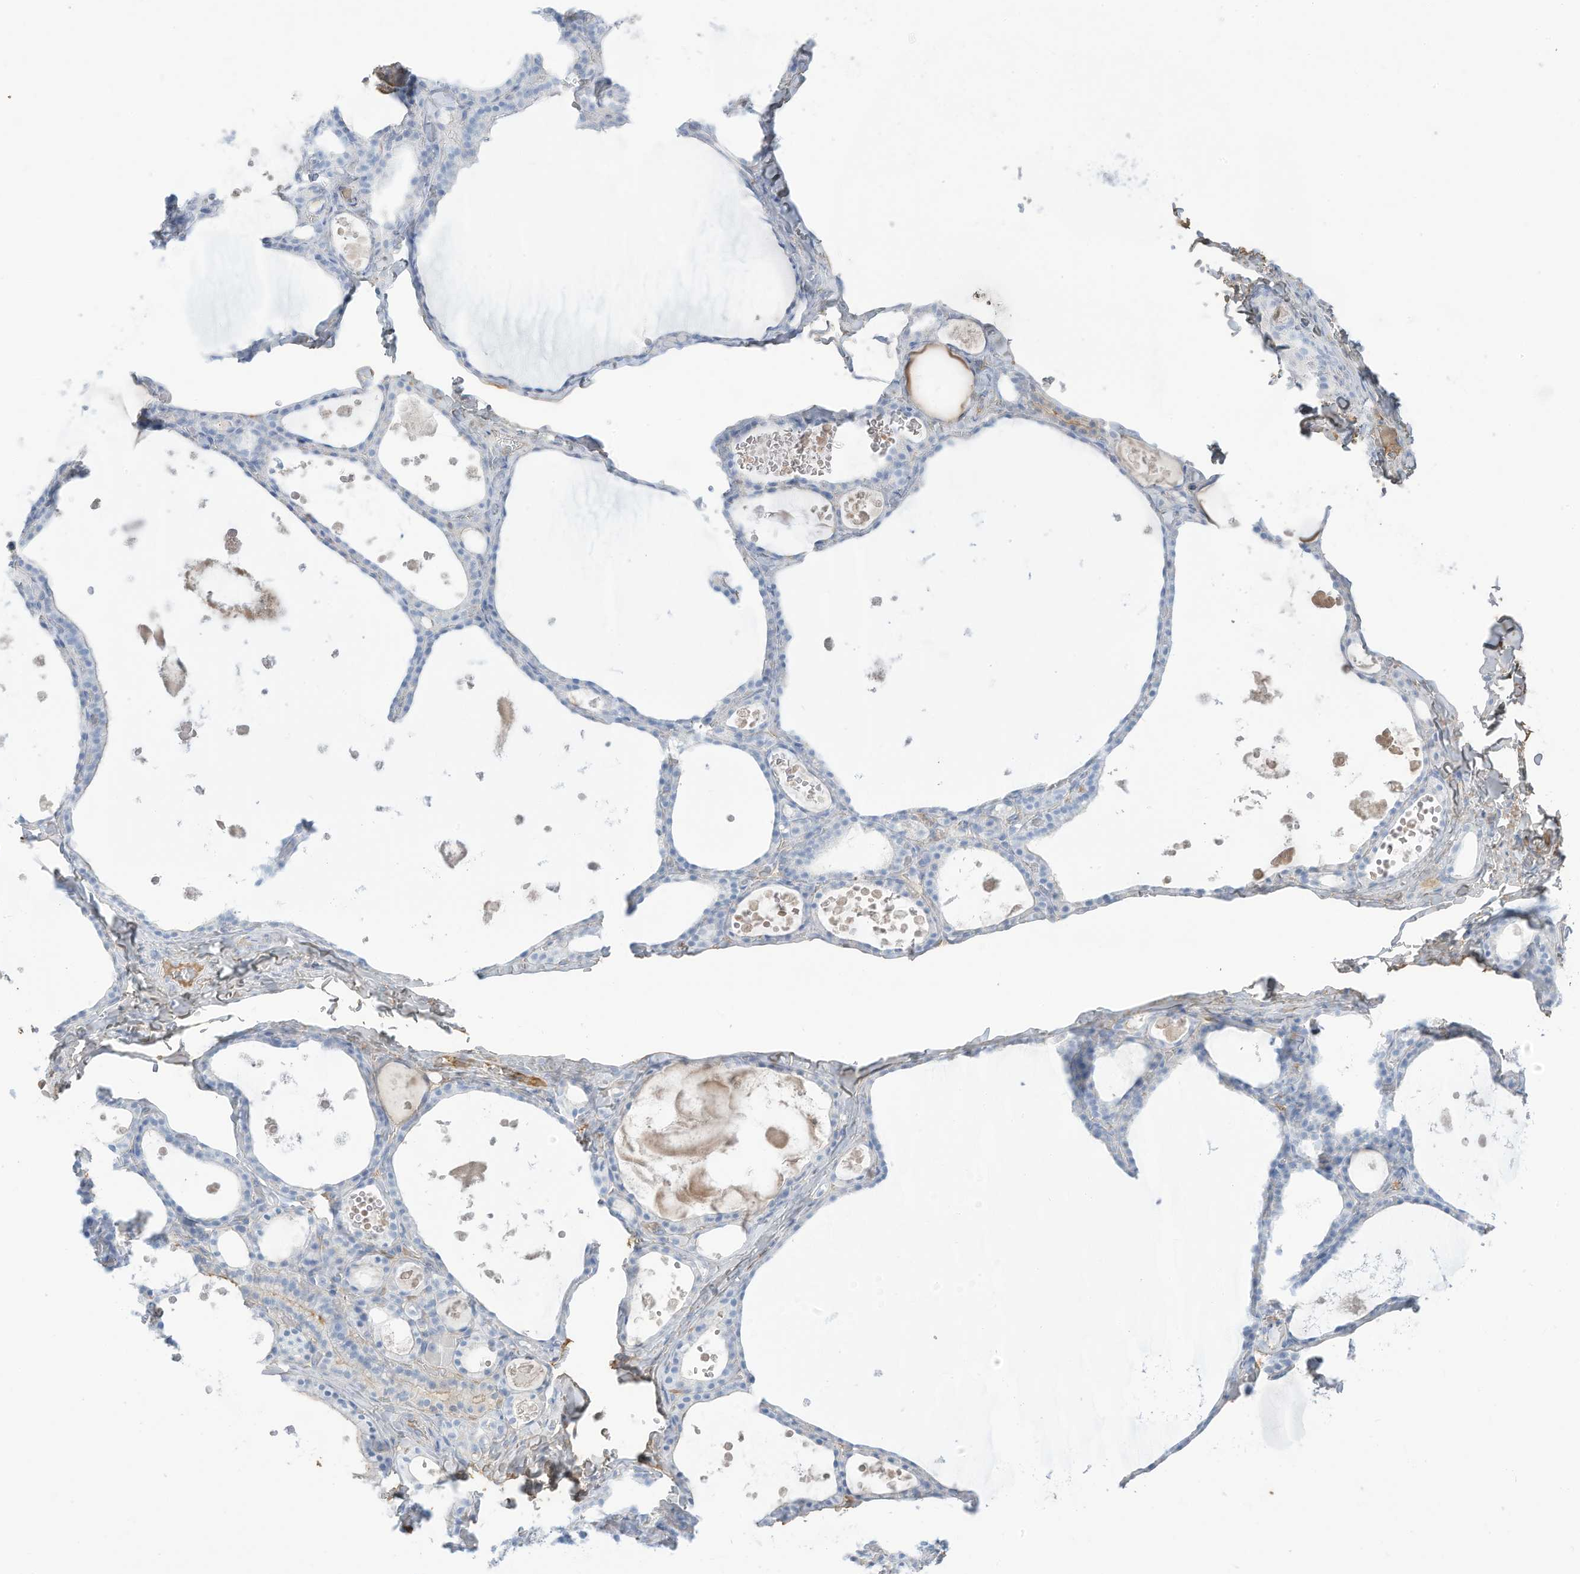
{"staining": {"intensity": "negative", "quantity": "none", "location": "none"}, "tissue": "thyroid gland", "cell_type": "Glandular cells", "image_type": "normal", "snomed": [{"axis": "morphology", "description": "Normal tissue, NOS"}, {"axis": "topography", "description": "Thyroid gland"}], "caption": "An IHC photomicrograph of unremarkable thyroid gland is shown. There is no staining in glandular cells of thyroid gland. The staining is performed using DAB brown chromogen with nuclei counter-stained in using hematoxylin.", "gene": "HSD17B13", "patient": {"sex": "male", "age": 56}}